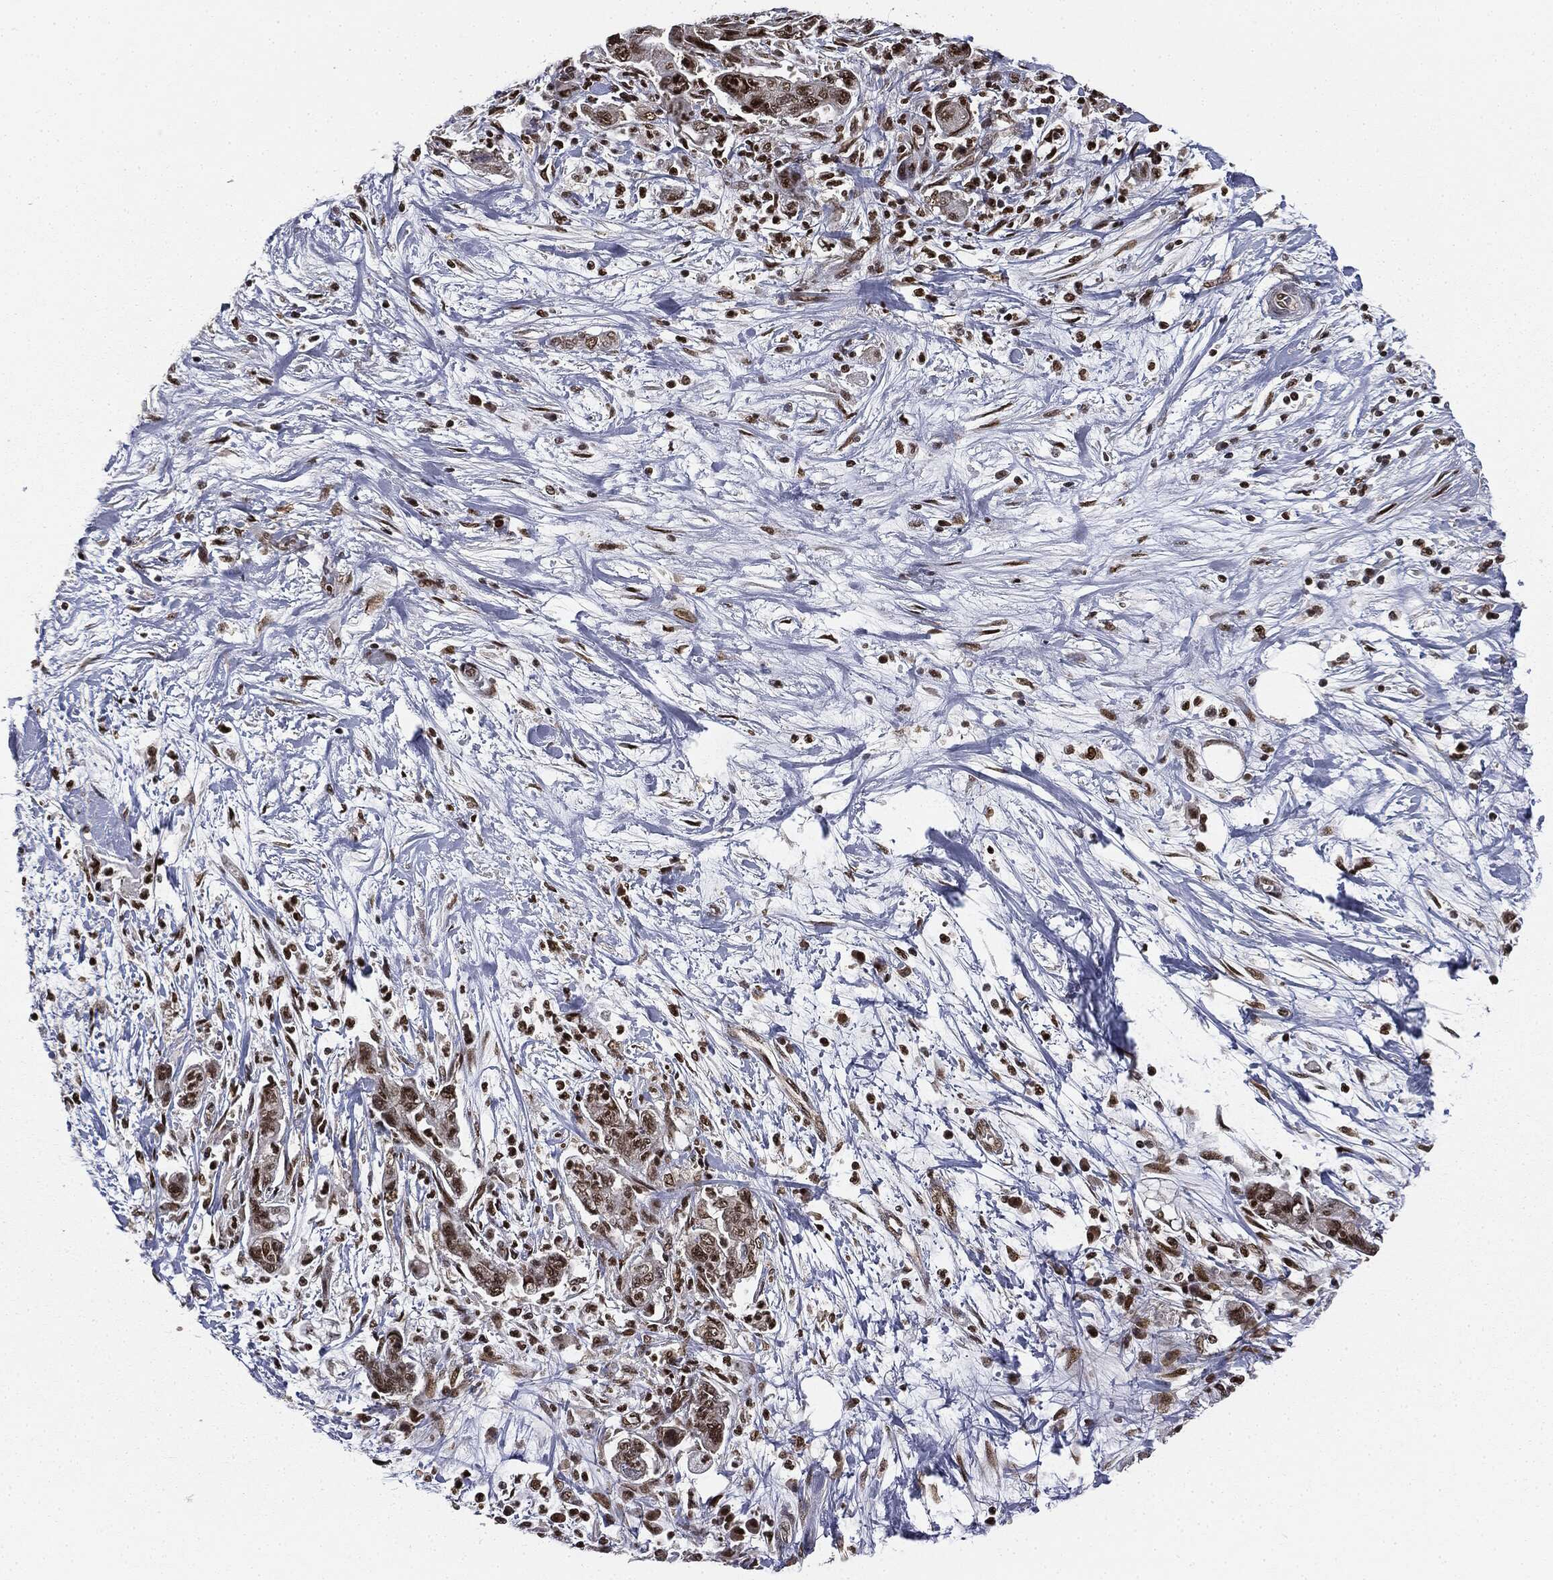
{"staining": {"intensity": "weak", "quantity": "25%-75%", "location": "cytoplasmic/membranous,nuclear"}, "tissue": "pancreatic cancer", "cell_type": "Tumor cells", "image_type": "cancer", "snomed": [{"axis": "morphology", "description": "Adenocarcinoma, NOS"}, {"axis": "topography", "description": "Pancreas"}], "caption": "Pancreatic cancer was stained to show a protein in brown. There is low levels of weak cytoplasmic/membranous and nuclear staining in approximately 25%-75% of tumor cells. The protein is shown in brown color, while the nuclei are stained blue.", "gene": "TBC1D22A", "patient": {"sex": "female", "age": 73}}